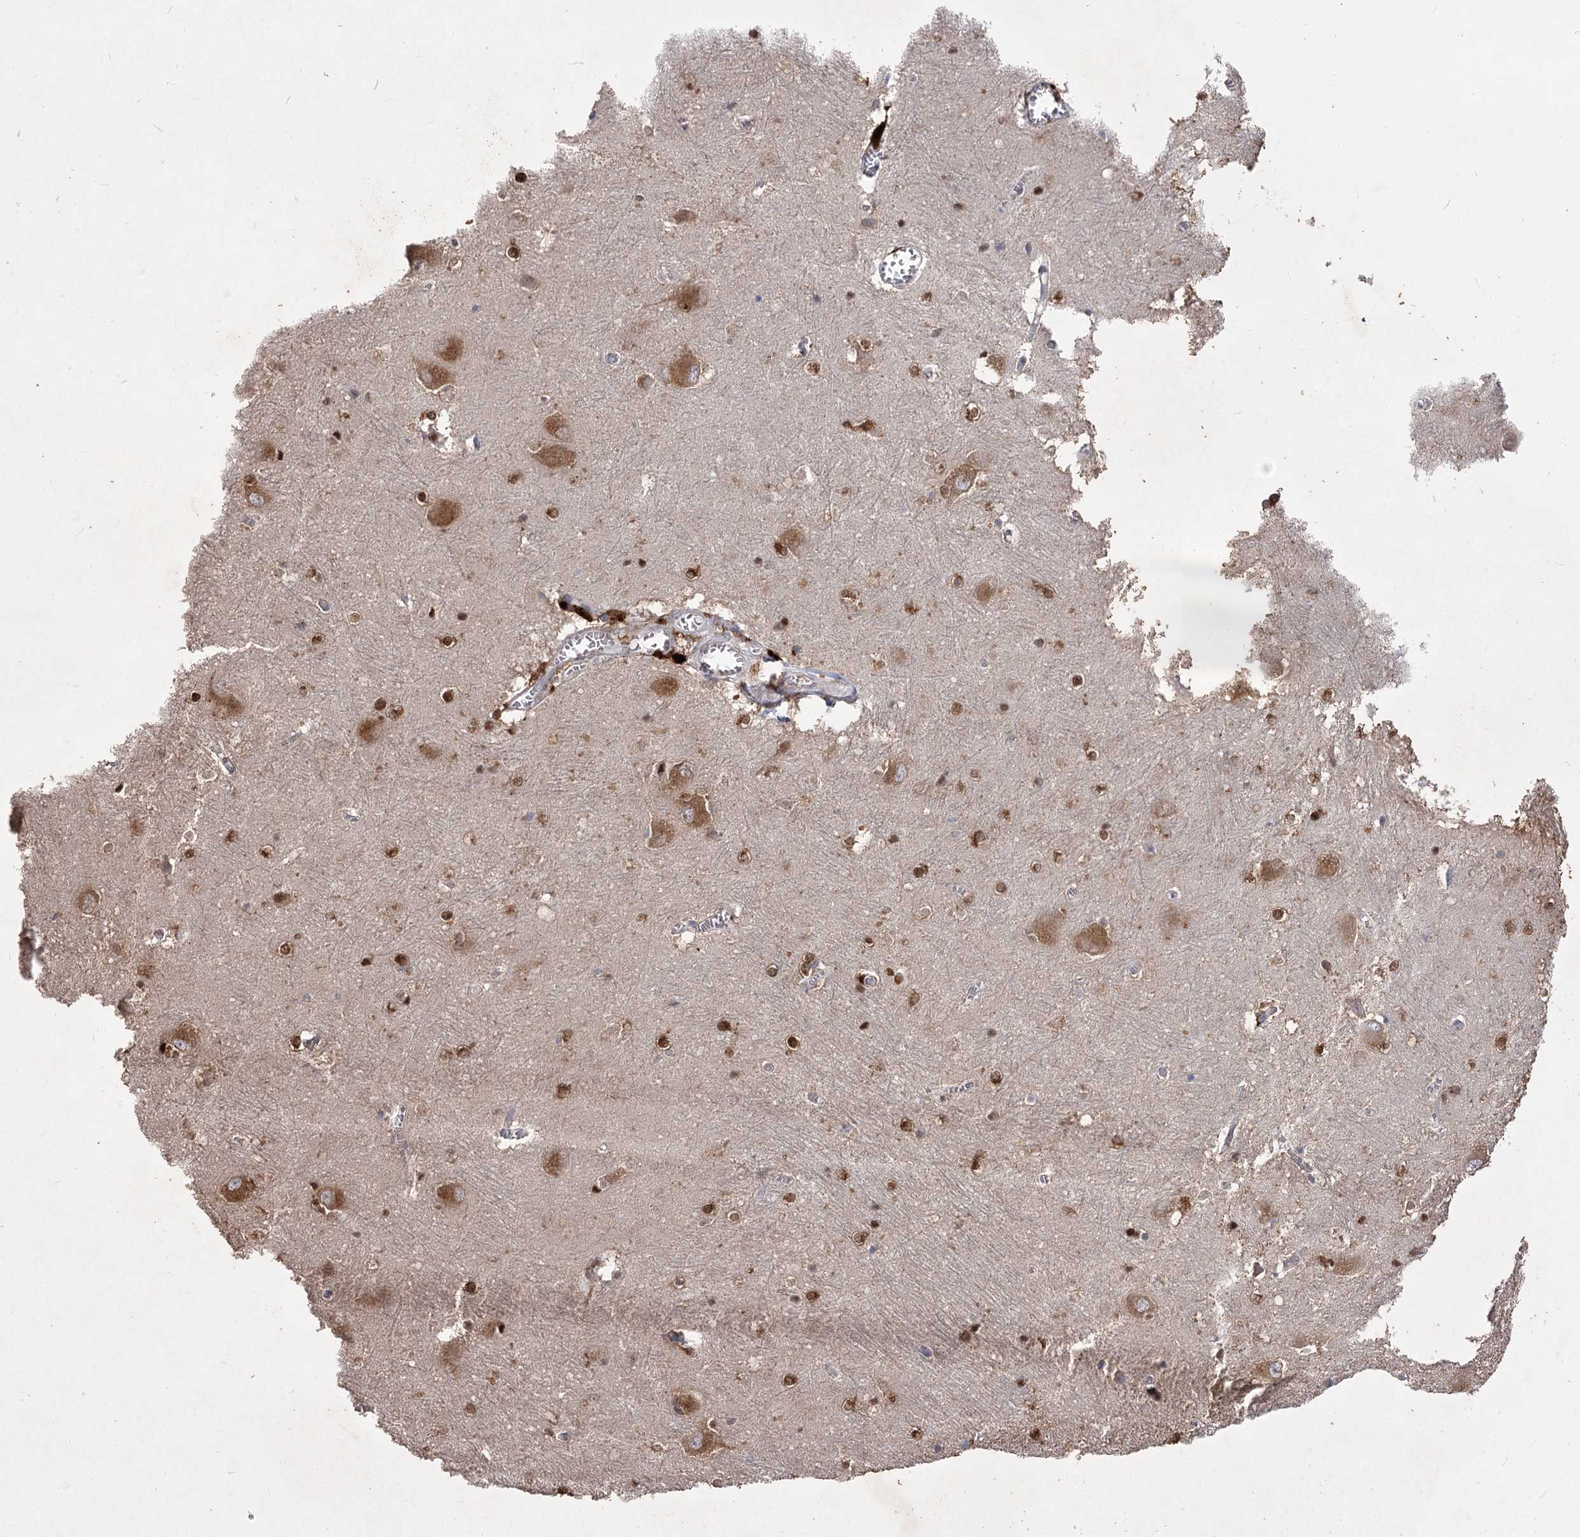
{"staining": {"intensity": "moderate", "quantity": "25%-75%", "location": "cytoplasmic/membranous,nuclear"}, "tissue": "caudate", "cell_type": "Glial cells", "image_type": "normal", "snomed": [{"axis": "morphology", "description": "Normal tissue, NOS"}, {"axis": "topography", "description": "Lateral ventricle wall"}], "caption": "Immunohistochemistry (IHC) (DAB) staining of benign caudate reveals moderate cytoplasmic/membranous,nuclear protein staining in approximately 25%-75% of glial cells. (DAB (3,3'-diaminobenzidine) IHC, brown staining for protein, blue staining for nuclei).", "gene": "SIAE", "patient": {"sex": "male", "age": 37}}